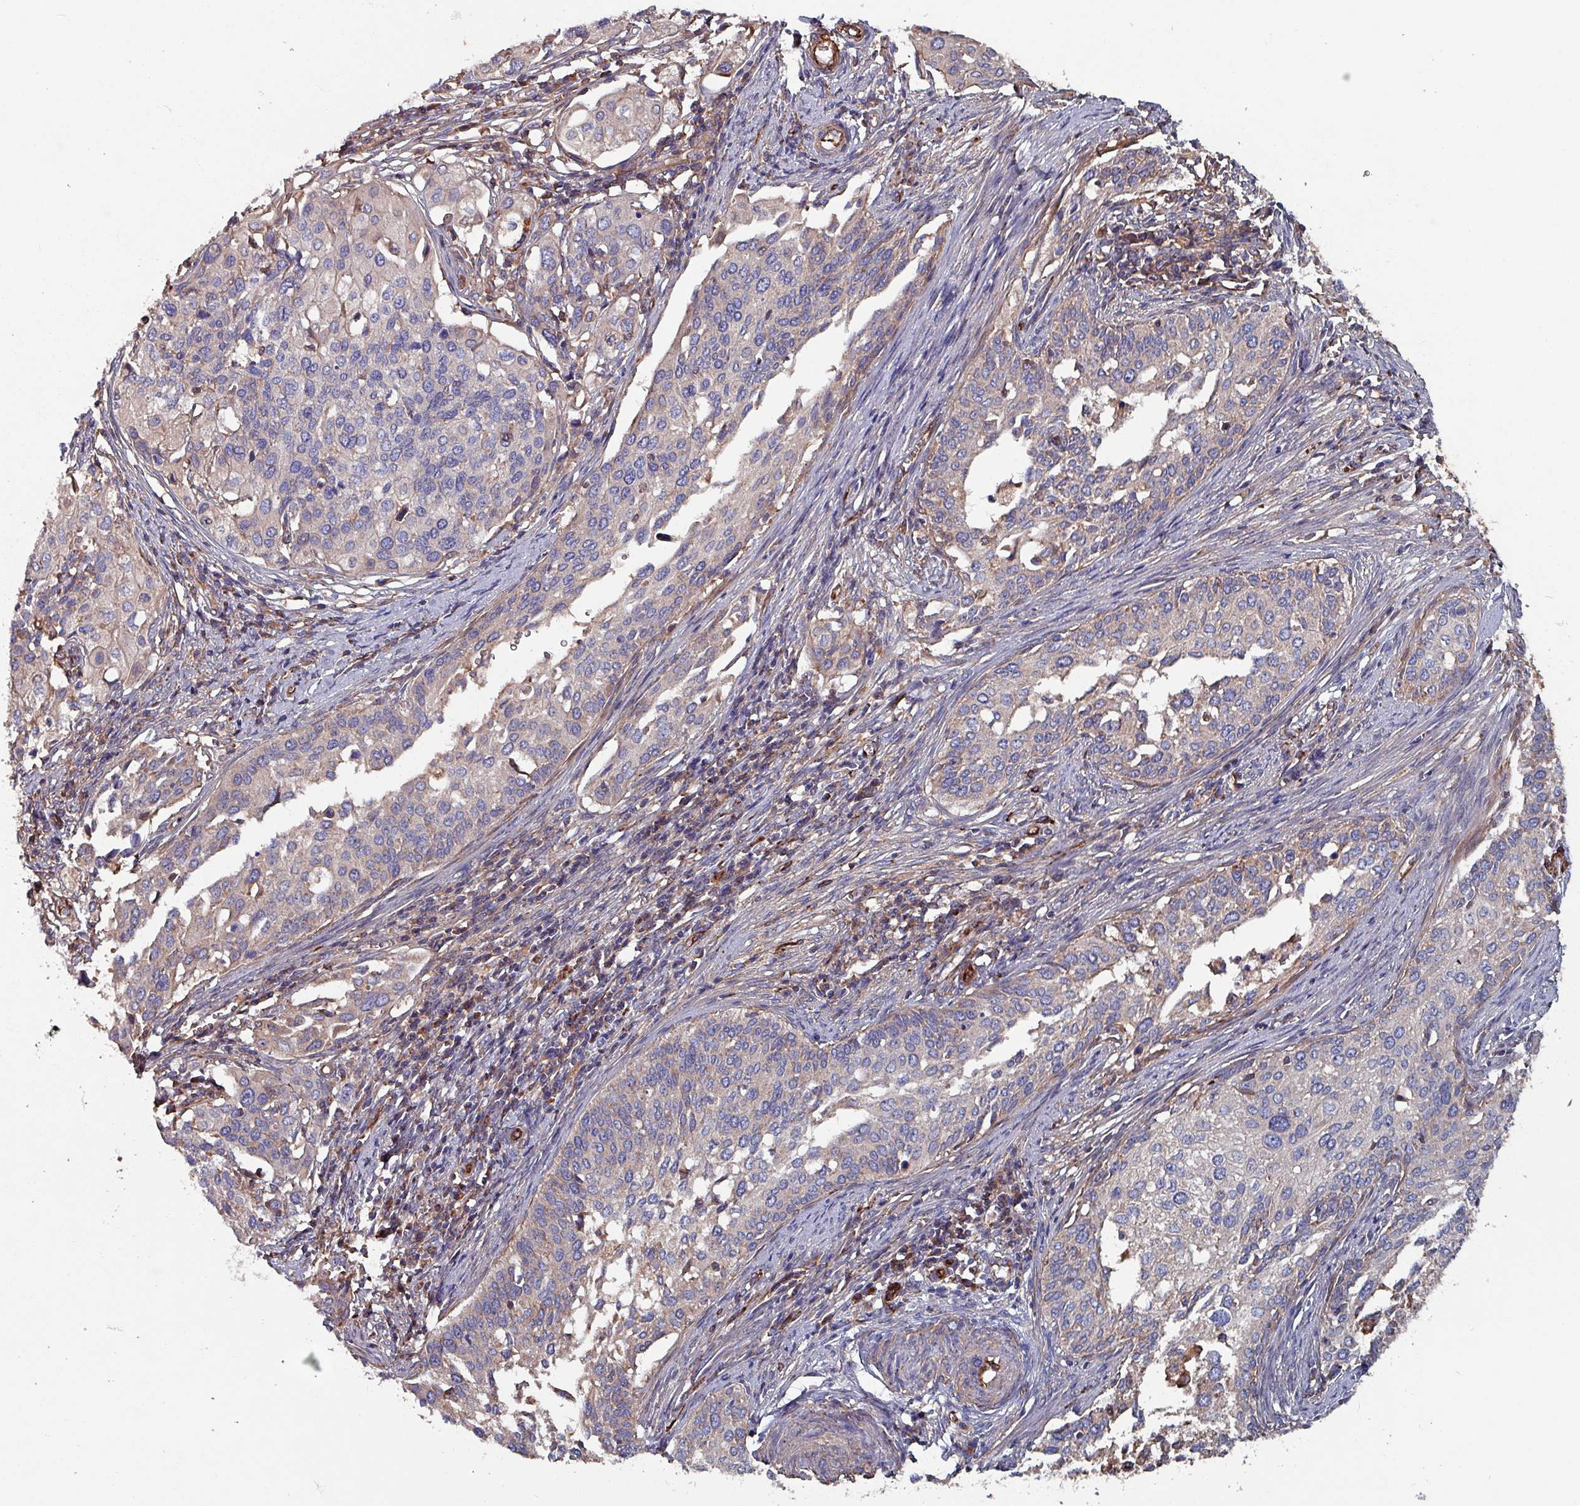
{"staining": {"intensity": "negative", "quantity": "none", "location": "none"}, "tissue": "cervical cancer", "cell_type": "Tumor cells", "image_type": "cancer", "snomed": [{"axis": "morphology", "description": "Squamous cell carcinoma, NOS"}, {"axis": "topography", "description": "Cervix"}], "caption": "This histopathology image is of squamous cell carcinoma (cervical) stained with IHC to label a protein in brown with the nuclei are counter-stained blue. There is no positivity in tumor cells. Nuclei are stained in blue.", "gene": "ANO10", "patient": {"sex": "female", "age": 44}}